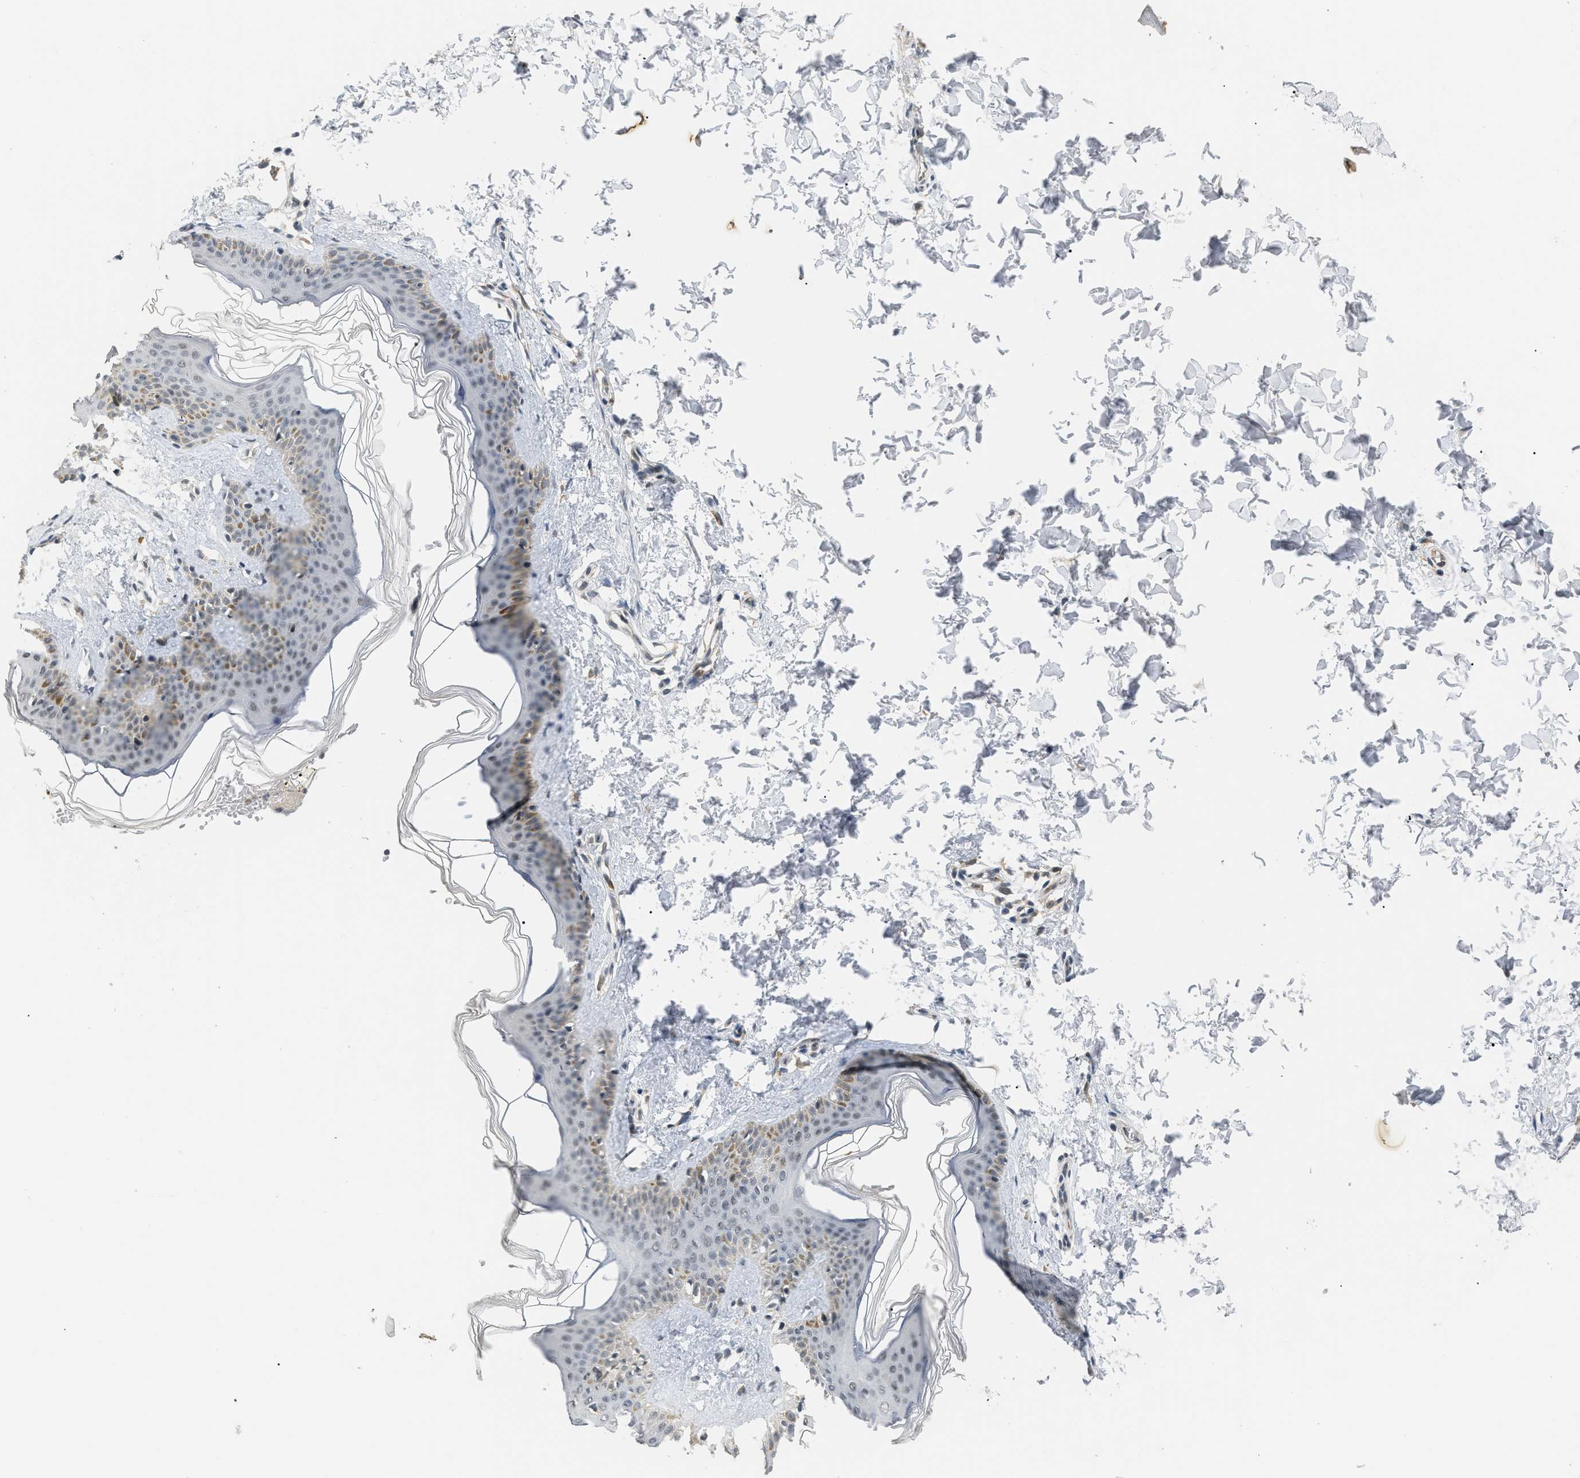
{"staining": {"intensity": "negative", "quantity": "none", "location": "none"}, "tissue": "skin", "cell_type": "Fibroblasts", "image_type": "normal", "snomed": [{"axis": "morphology", "description": "Normal tissue, NOS"}, {"axis": "topography", "description": "Skin"}], "caption": "DAB (3,3'-diaminobenzidine) immunohistochemical staining of benign human skin reveals no significant expression in fibroblasts. (DAB IHC visualized using brightfield microscopy, high magnification).", "gene": "MZF1", "patient": {"sex": "female", "age": 41}}